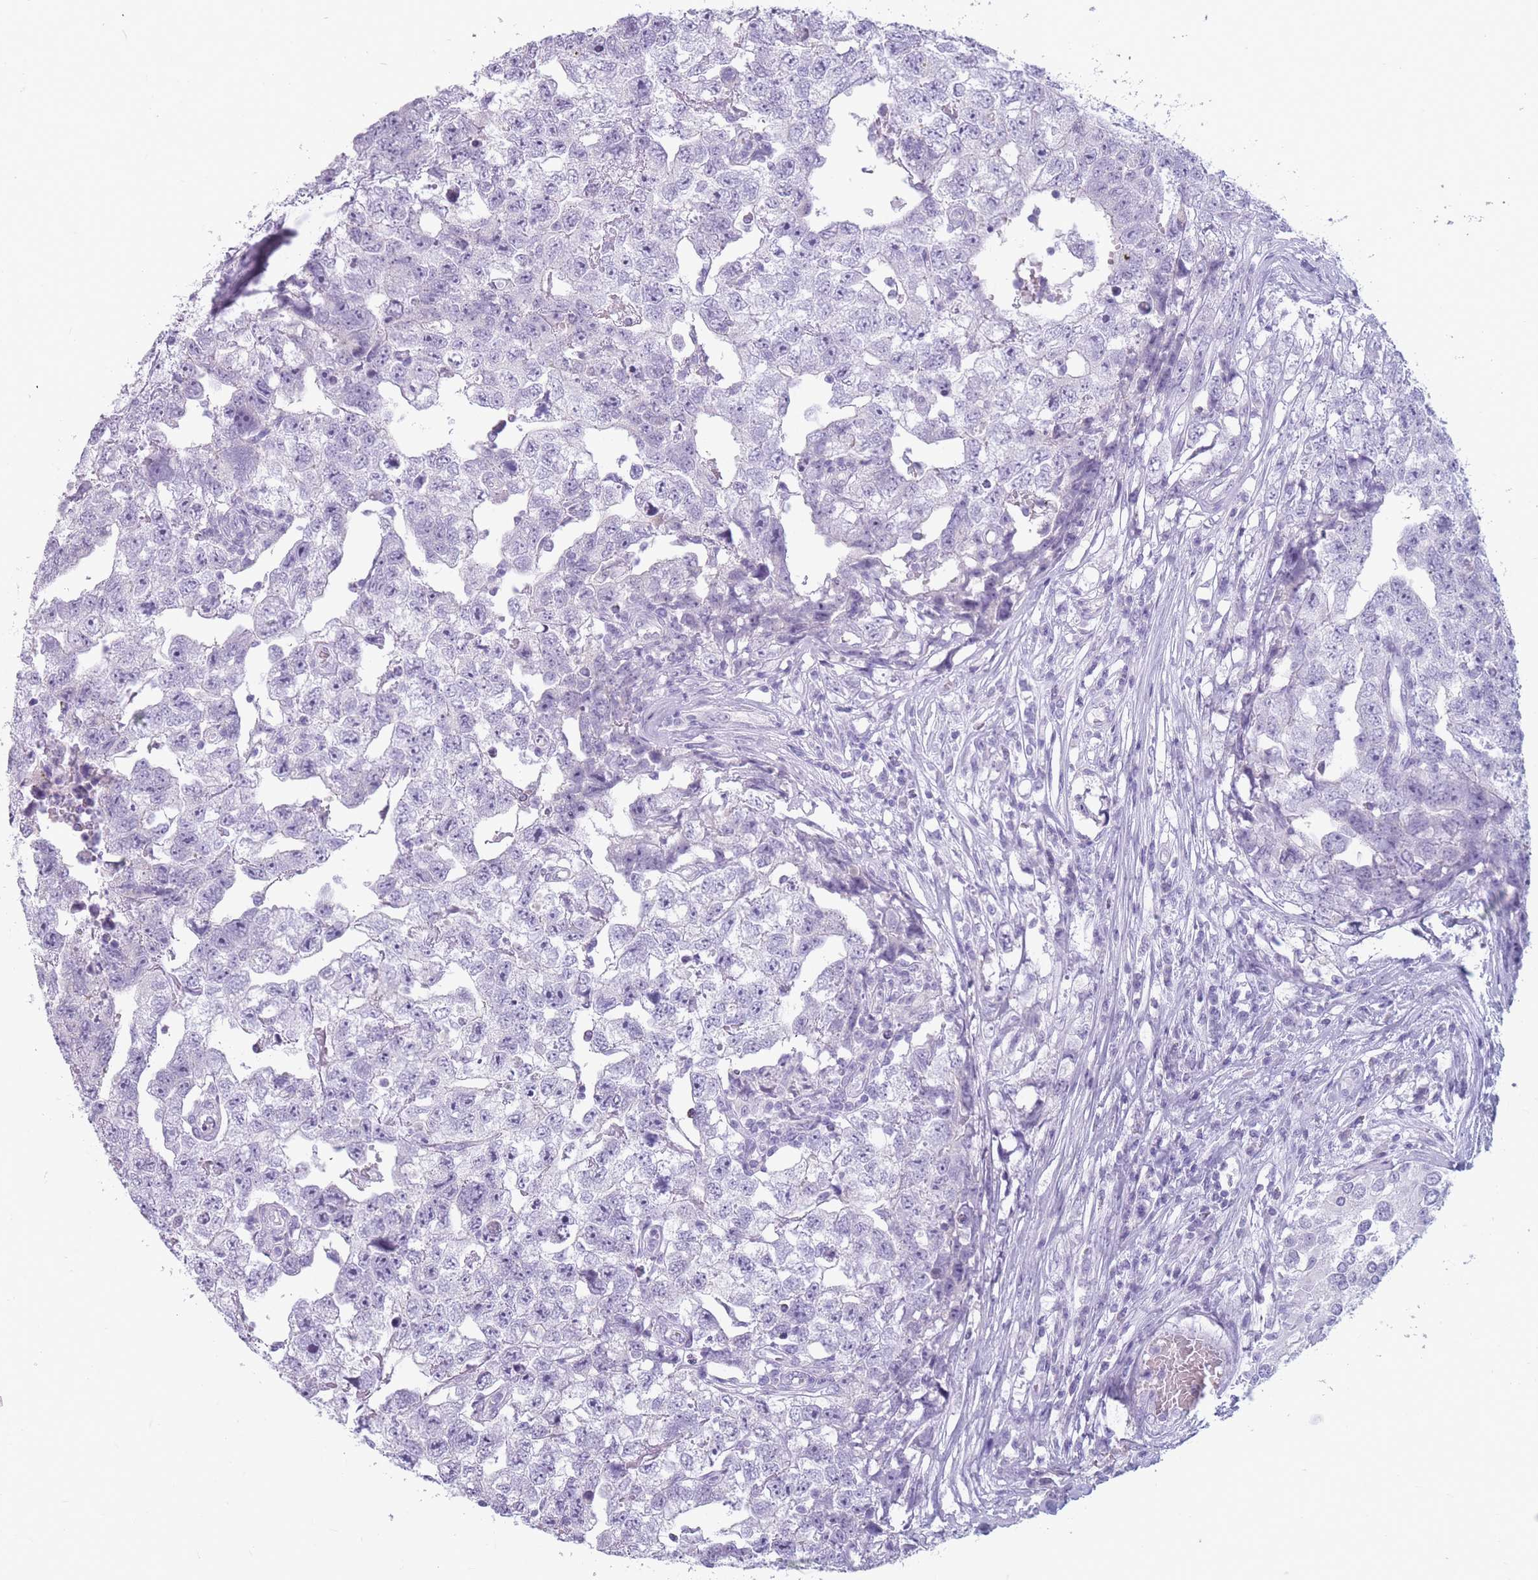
{"staining": {"intensity": "negative", "quantity": "none", "location": "none"}, "tissue": "testis cancer", "cell_type": "Tumor cells", "image_type": "cancer", "snomed": [{"axis": "morphology", "description": "Carcinoma, Embryonal, NOS"}, {"axis": "topography", "description": "Testis"}], "caption": "Immunohistochemistry micrograph of neoplastic tissue: embryonal carcinoma (testis) stained with DAB (3,3'-diaminobenzidine) displays no significant protein staining in tumor cells.", "gene": "CCNO", "patient": {"sex": "male", "age": 22}}